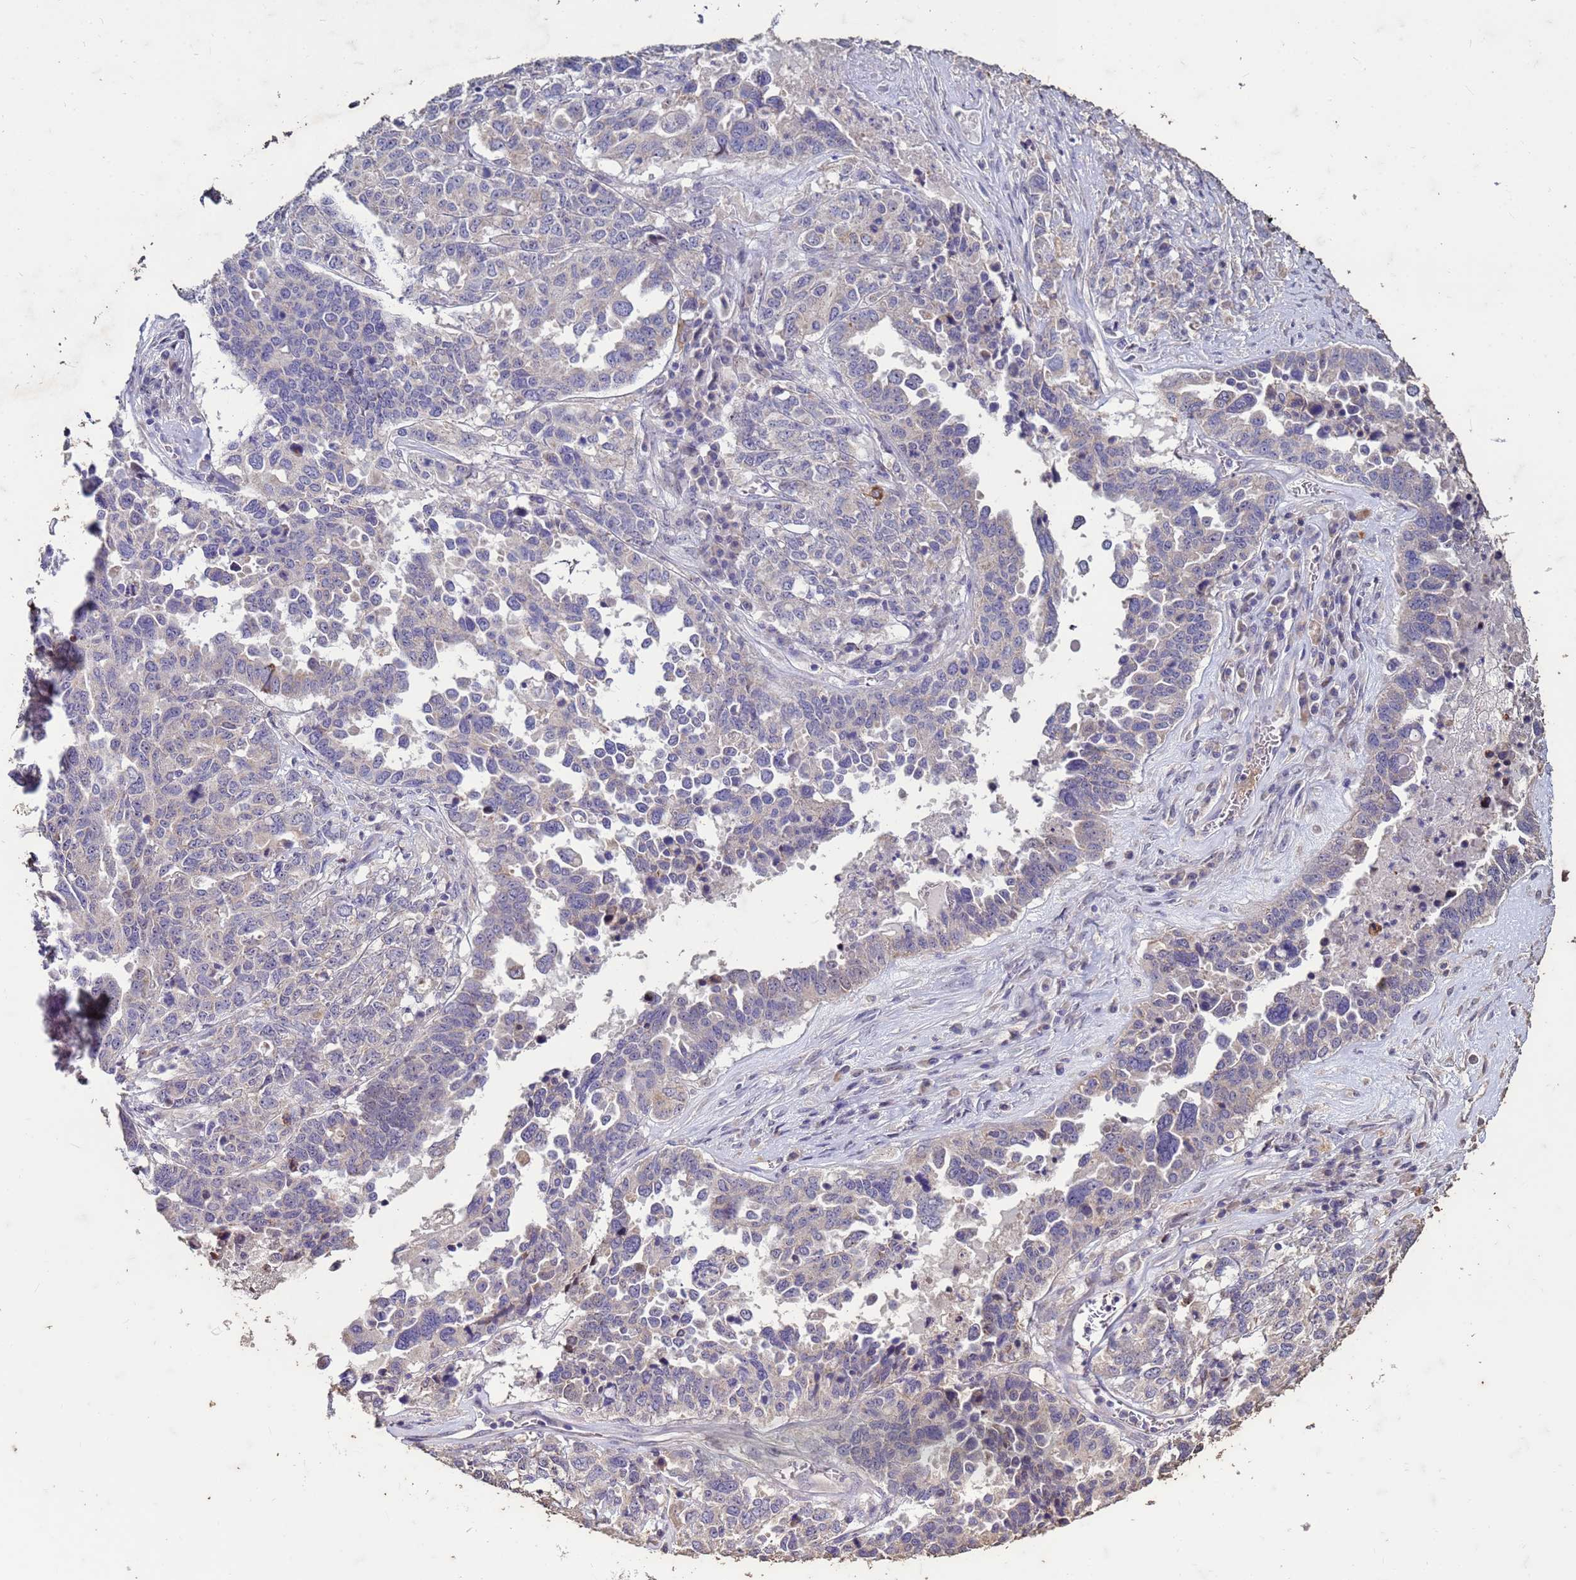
{"staining": {"intensity": "negative", "quantity": "none", "location": "none"}, "tissue": "ovarian cancer", "cell_type": "Tumor cells", "image_type": "cancer", "snomed": [{"axis": "morphology", "description": "Carcinoma, endometroid"}, {"axis": "topography", "description": "Ovary"}], "caption": "The histopathology image demonstrates no significant expression in tumor cells of ovarian endometroid carcinoma. The staining was performed using DAB (3,3'-diaminobenzidine) to visualize the protein expression in brown, while the nuclei were stained in blue with hematoxylin (Magnification: 20x).", "gene": "FAM184B", "patient": {"sex": "female", "age": 62}}